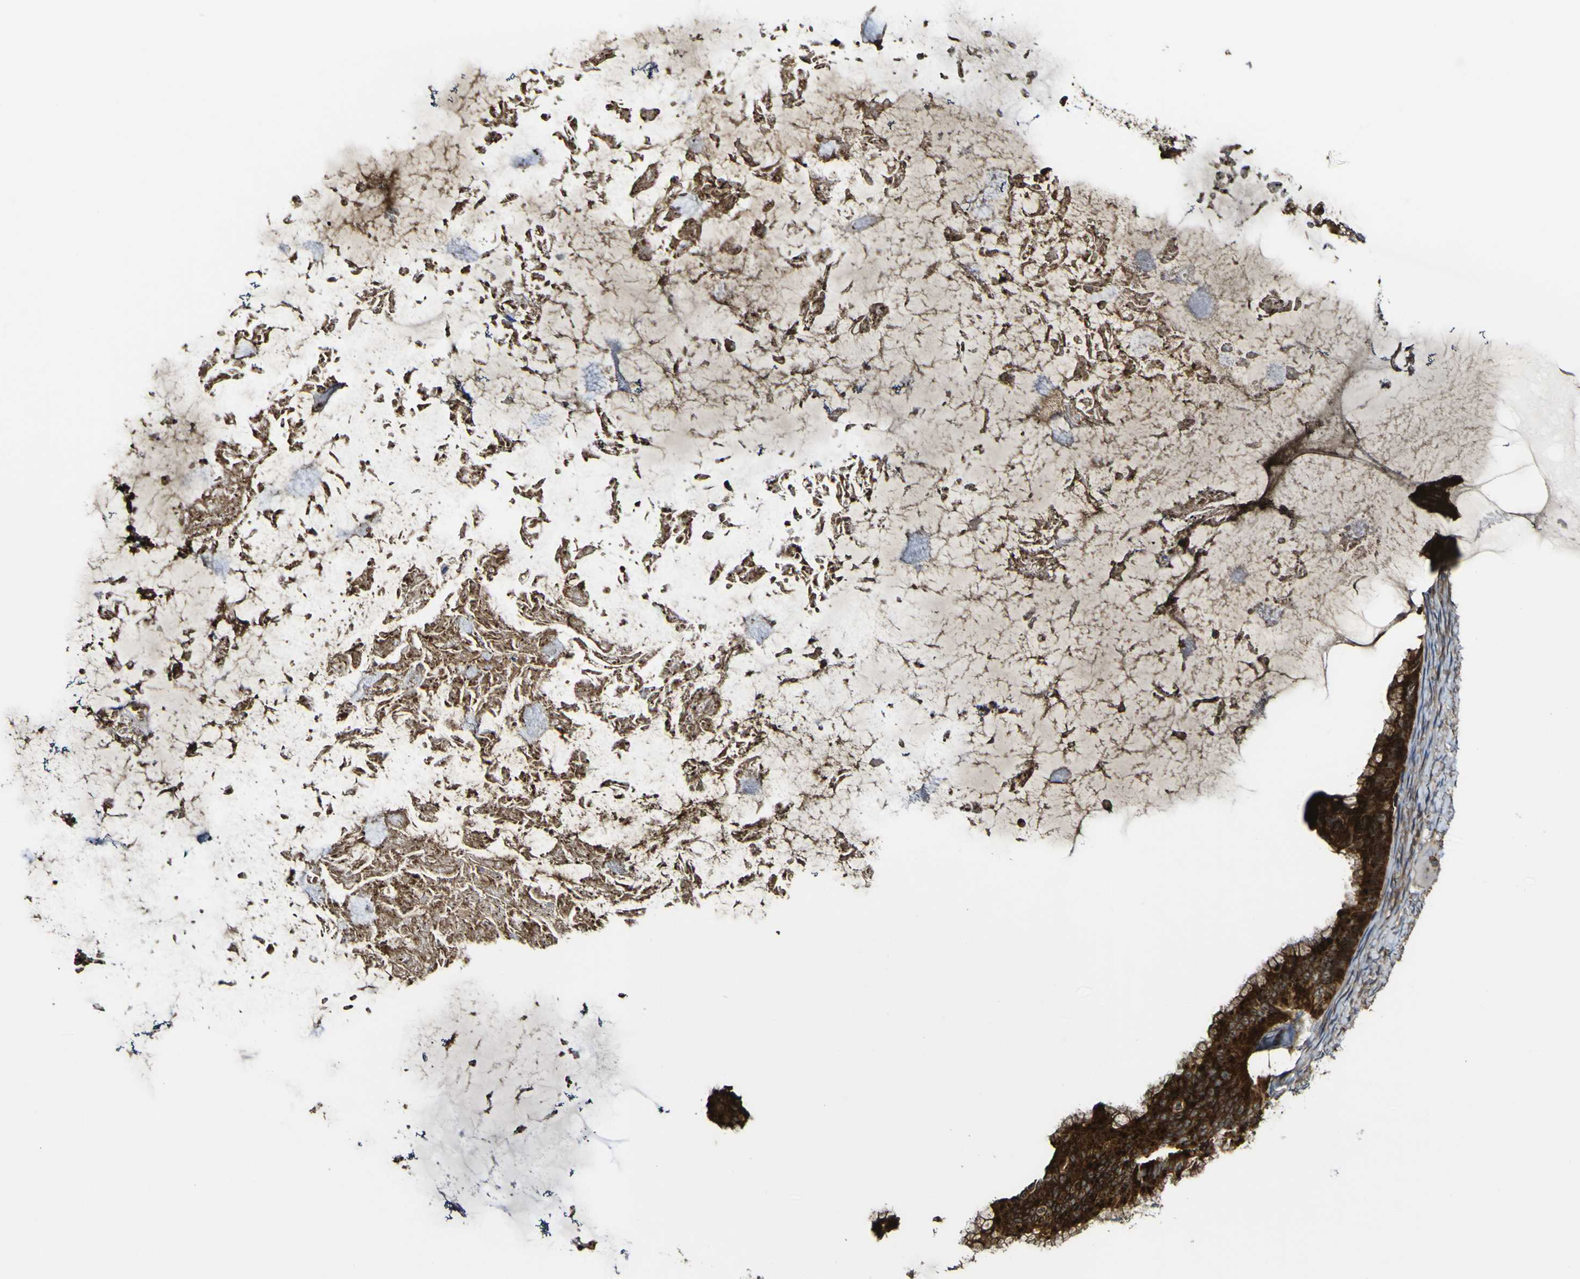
{"staining": {"intensity": "strong", "quantity": ">75%", "location": "cytoplasmic/membranous"}, "tissue": "ovarian cancer", "cell_type": "Tumor cells", "image_type": "cancer", "snomed": [{"axis": "morphology", "description": "Cystadenocarcinoma, mucinous, NOS"}, {"axis": "topography", "description": "Ovary"}], "caption": "Mucinous cystadenocarcinoma (ovarian) was stained to show a protein in brown. There is high levels of strong cytoplasmic/membranous positivity in about >75% of tumor cells.", "gene": "TNIK", "patient": {"sex": "female", "age": 61}}